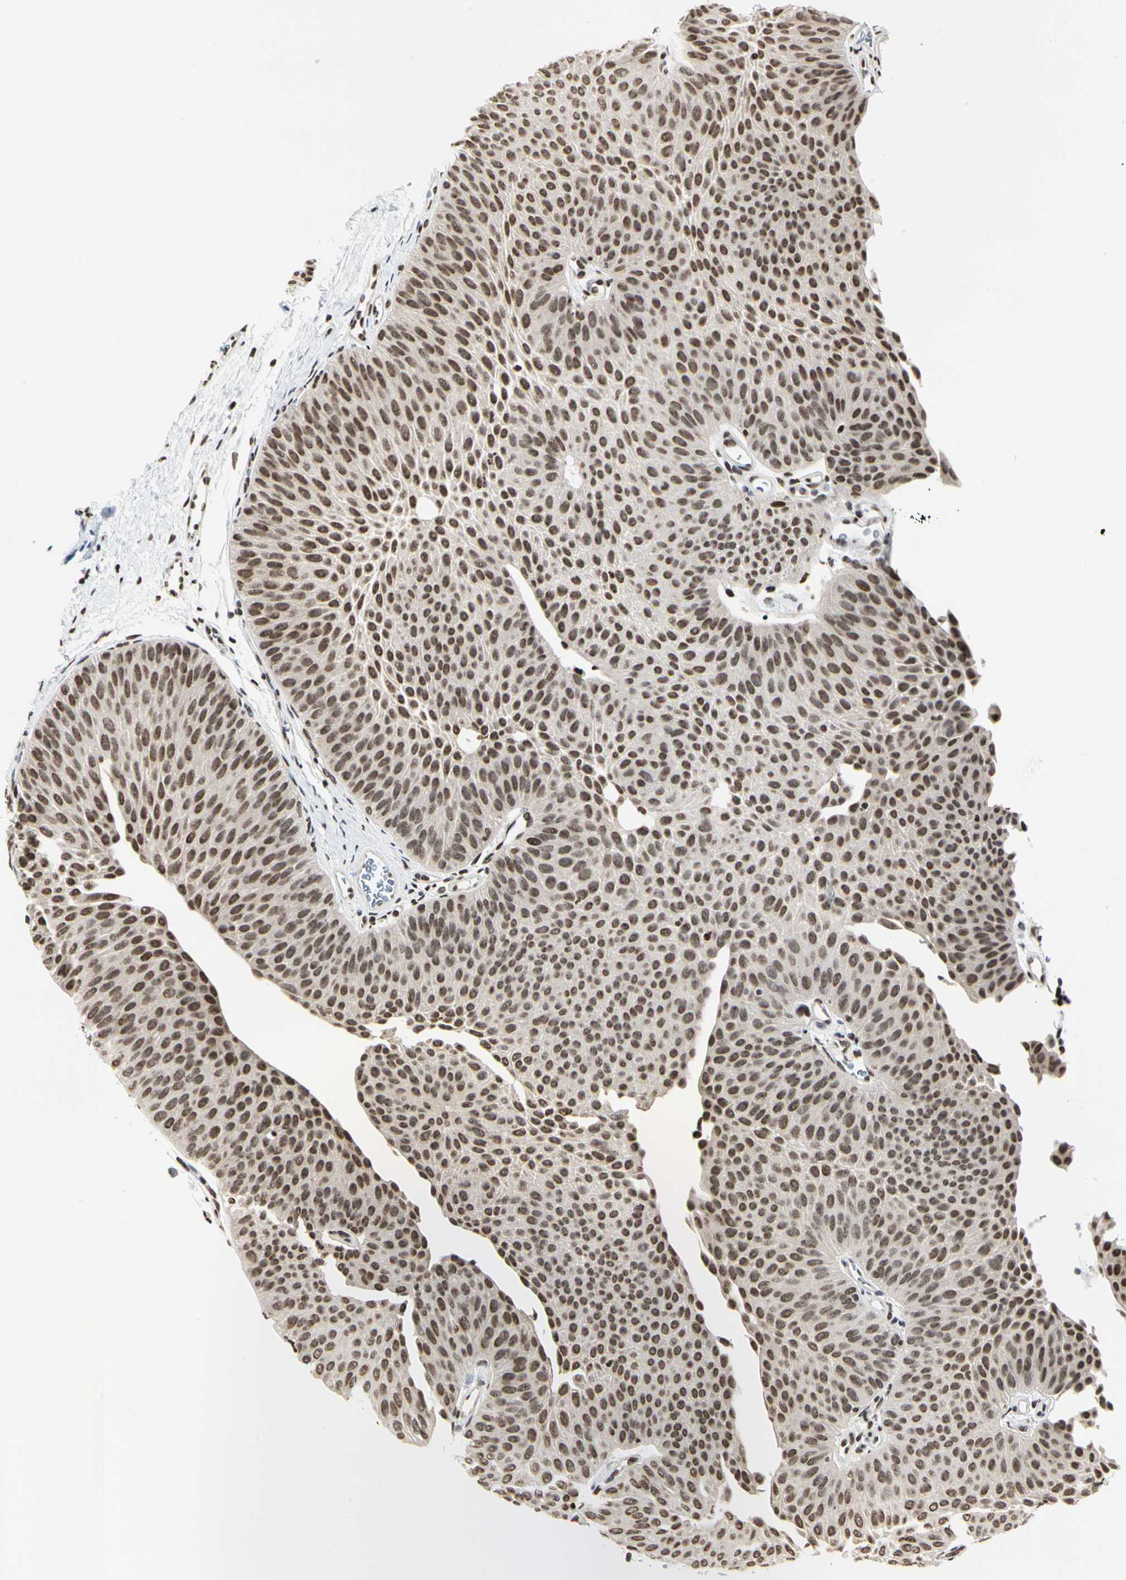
{"staining": {"intensity": "moderate", "quantity": ">75%", "location": "nuclear"}, "tissue": "urothelial cancer", "cell_type": "Tumor cells", "image_type": "cancer", "snomed": [{"axis": "morphology", "description": "Urothelial carcinoma, Low grade"}, {"axis": "topography", "description": "Urinary bladder"}], "caption": "Approximately >75% of tumor cells in urothelial carcinoma (low-grade) show moderate nuclear protein staining as visualized by brown immunohistochemical staining.", "gene": "PRMT3", "patient": {"sex": "female", "age": 60}}